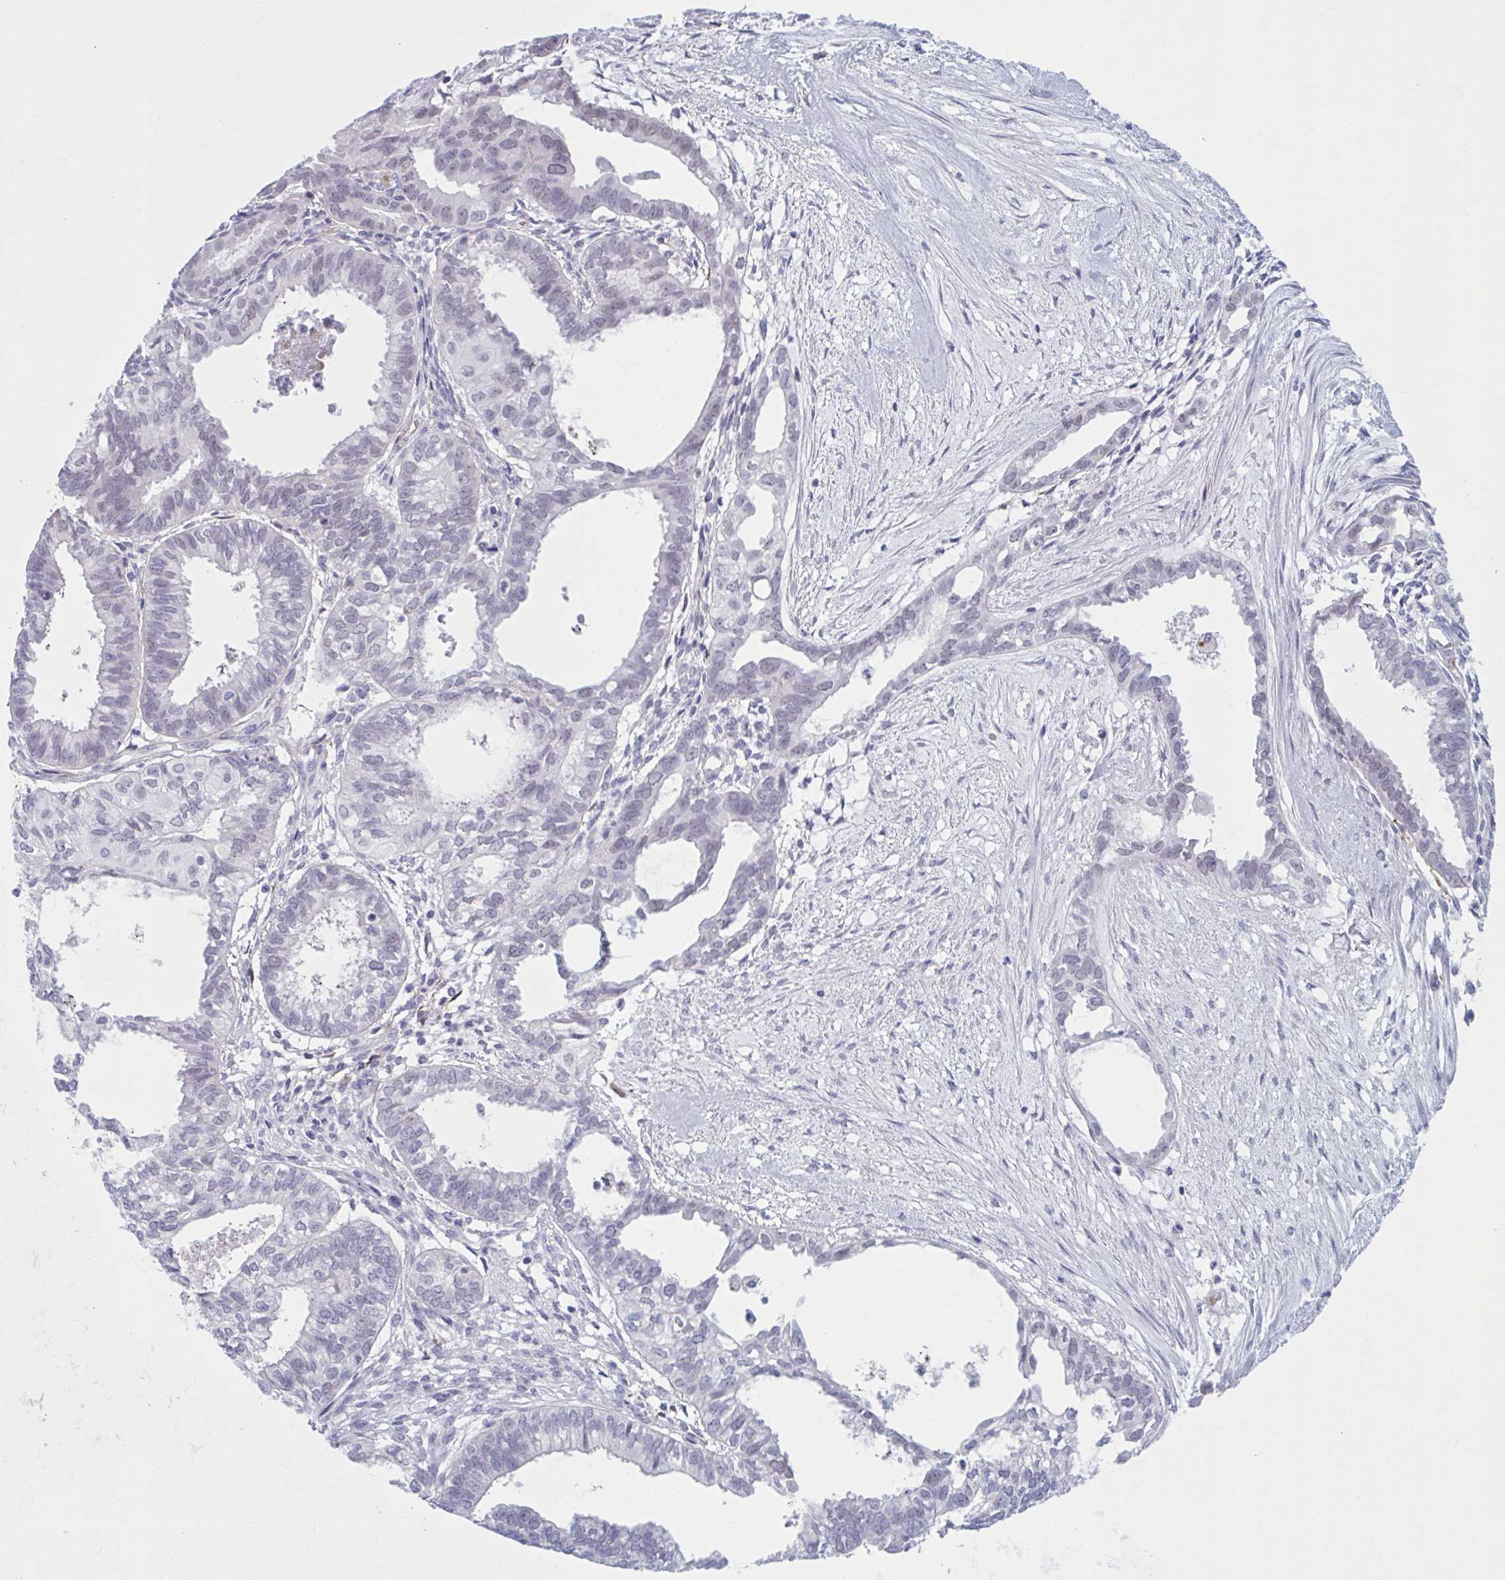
{"staining": {"intensity": "weak", "quantity": "<25%", "location": "nuclear"}, "tissue": "ovarian cancer", "cell_type": "Tumor cells", "image_type": "cancer", "snomed": [{"axis": "morphology", "description": "Carcinoma, endometroid"}, {"axis": "topography", "description": "Ovary"}], "caption": "IHC micrograph of human endometroid carcinoma (ovarian) stained for a protein (brown), which exhibits no staining in tumor cells.", "gene": "CCDC105", "patient": {"sex": "female", "age": 64}}